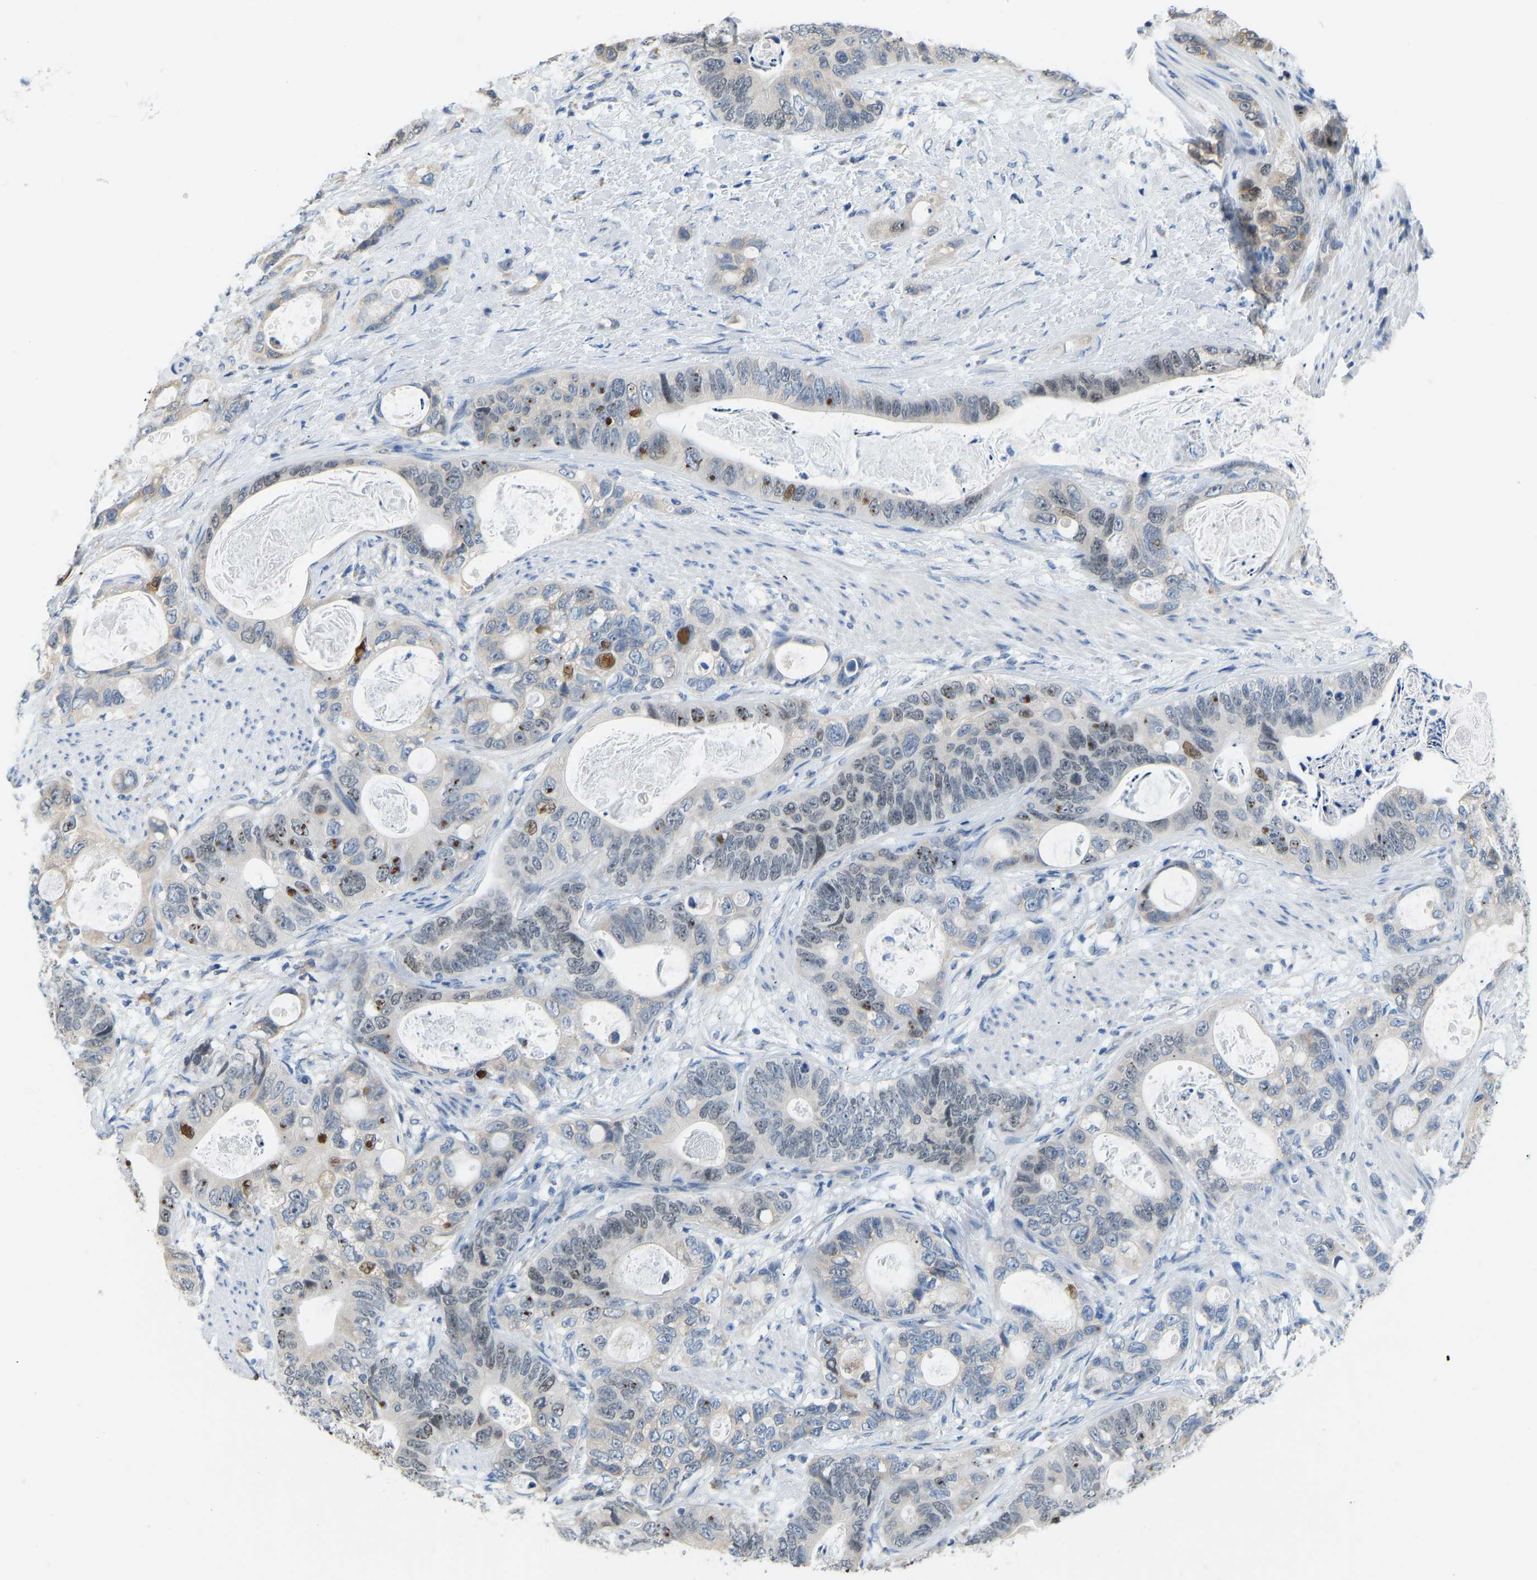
{"staining": {"intensity": "moderate", "quantity": "<25%", "location": "cytoplasmic/membranous,nuclear"}, "tissue": "stomach cancer", "cell_type": "Tumor cells", "image_type": "cancer", "snomed": [{"axis": "morphology", "description": "Normal tissue, NOS"}, {"axis": "morphology", "description": "Adenocarcinoma, NOS"}, {"axis": "topography", "description": "Stomach"}], "caption": "This photomicrograph shows IHC staining of stomach cancer (adenocarcinoma), with low moderate cytoplasmic/membranous and nuclear staining in approximately <25% of tumor cells.", "gene": "VRK1", "patient": {"sex": "female", "age": 89}}